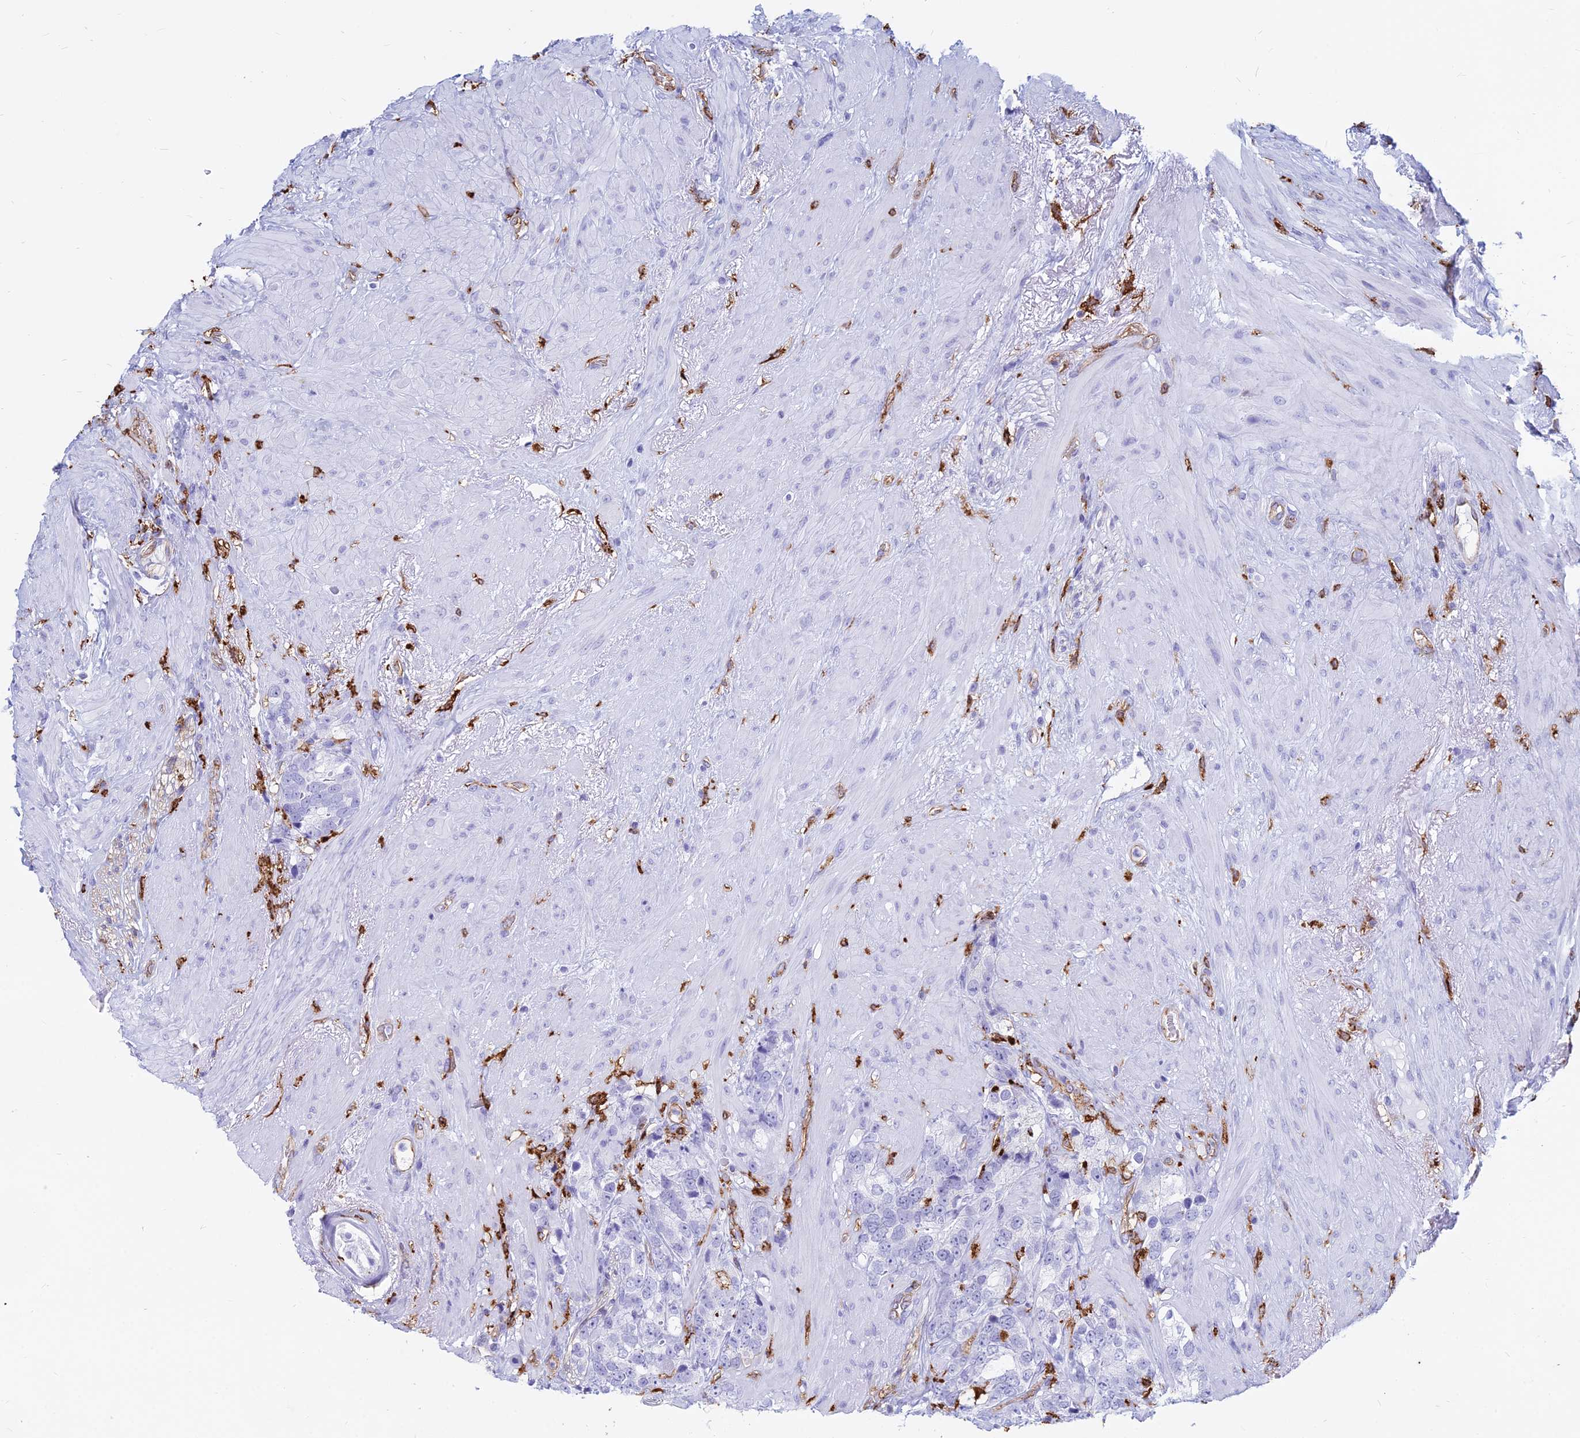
{"staining": {"intensity": "negative", "quantity": "none", "location": "none"}, "tissue": "prostate cancer", "cell_type": "Tumor cells", "image_type": "cancer", "snomed": [{"axis": "morphology", "description": "Adenocarcinoma, High grade"}, {"axis": "topography", "description": "Prostate"}], "caption": "IHC image of prostate cancer stained for a protein (brown), which exhibits no expression in tumor cells.", "gene": "HLA-DRB1", "patient": {"sex": "male", "age": 74}}